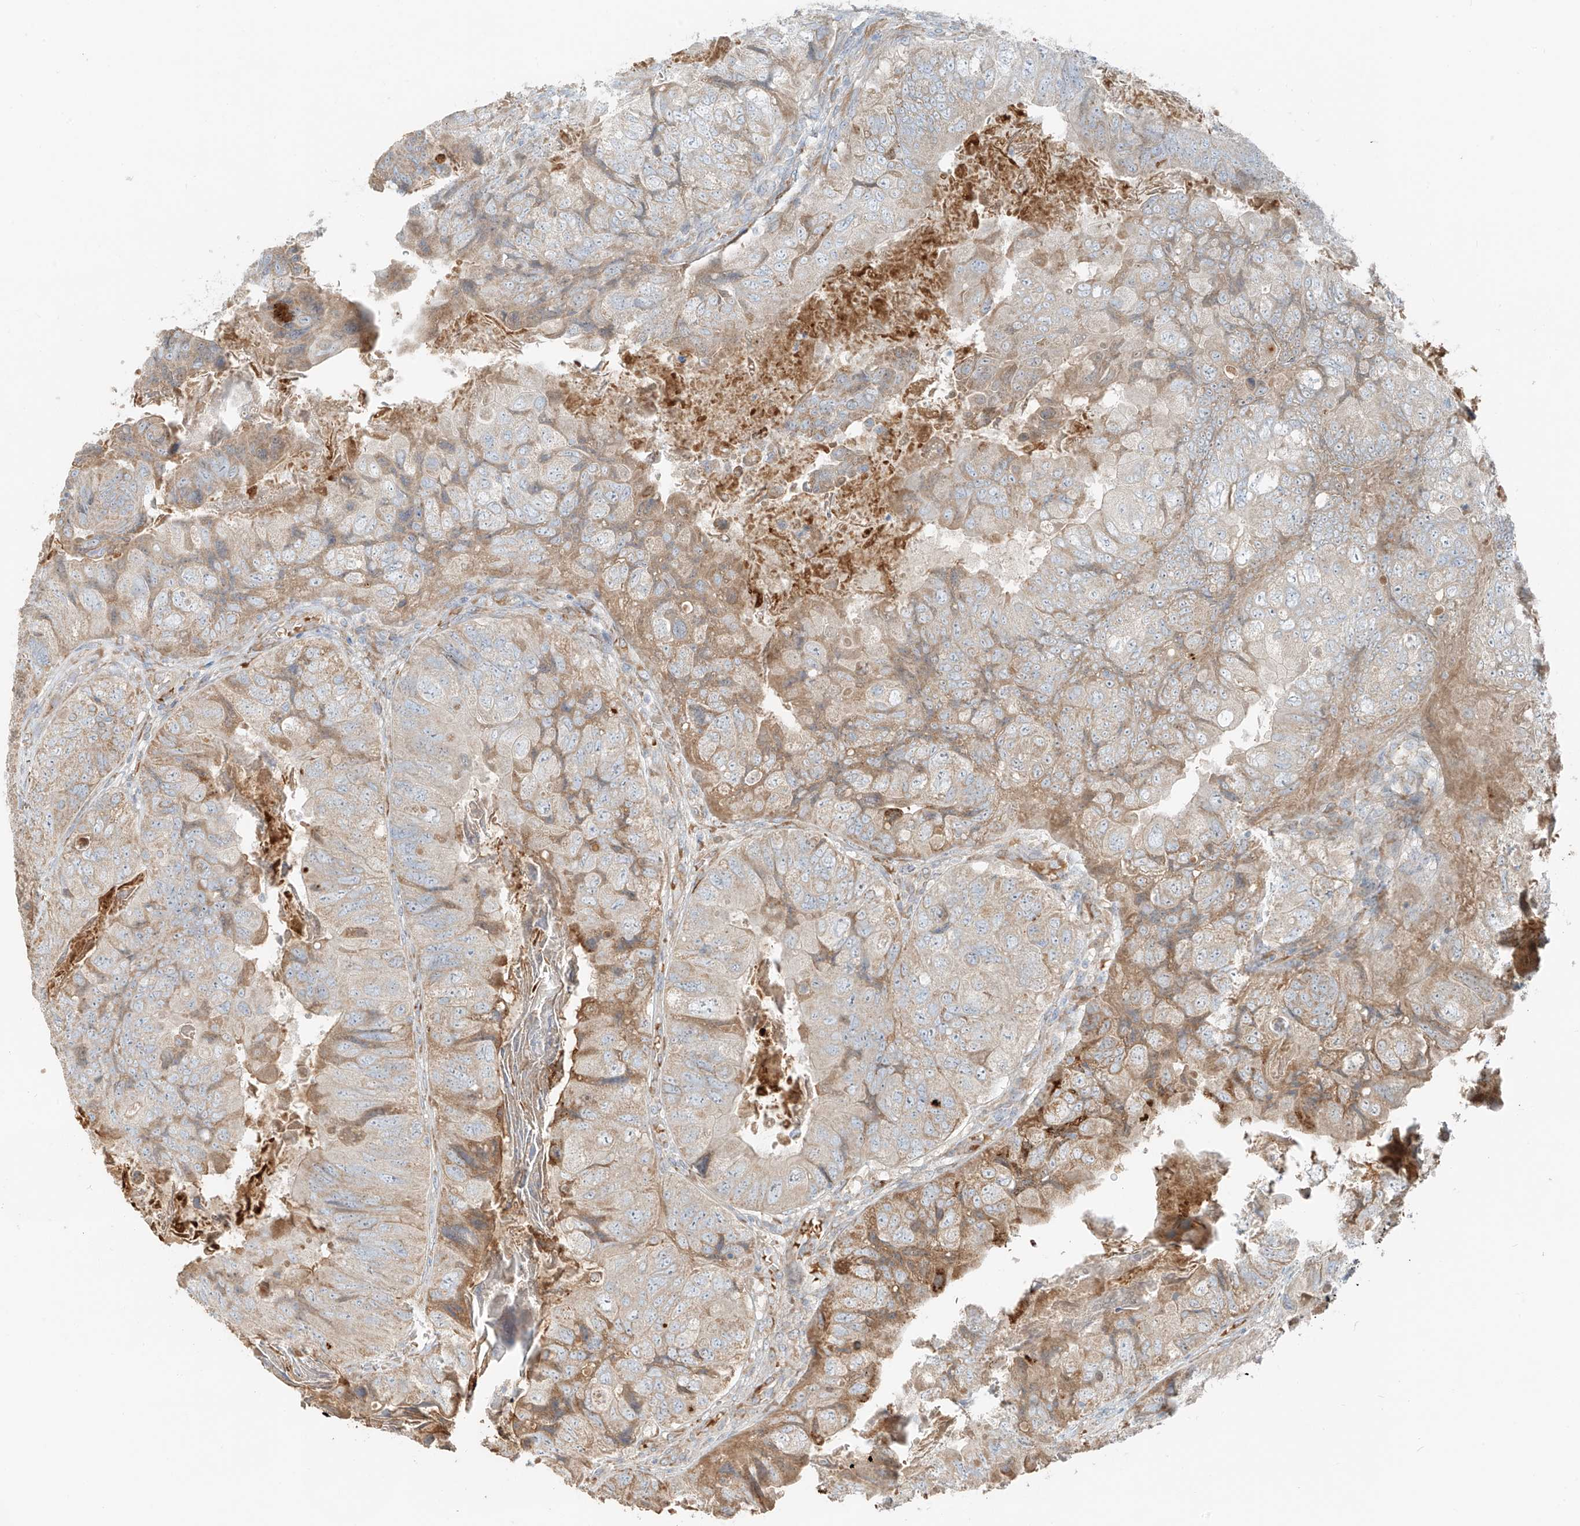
{"staining": {"intensity": "moderate", "quantity": "<25%", "location": "cytoplasmic/membranous"}, "tissue": "colorectal cancer", "cell_type": "Tumor cells", "image_type": "cancer", "snomed": [{"axis": "morphology", "description": "Adenocarcinoma, NOS"}, {"axis": "topography", "description": "Rectum"}], "caption": "Protein expression analysis of colorectal cancer (adenocarcinoma) displays moderate cytoplasmic/membranous positivity in about <25% of tumor cells.", "gene": "FSTL1", "patient": {"sex": "male", "age": 63}}